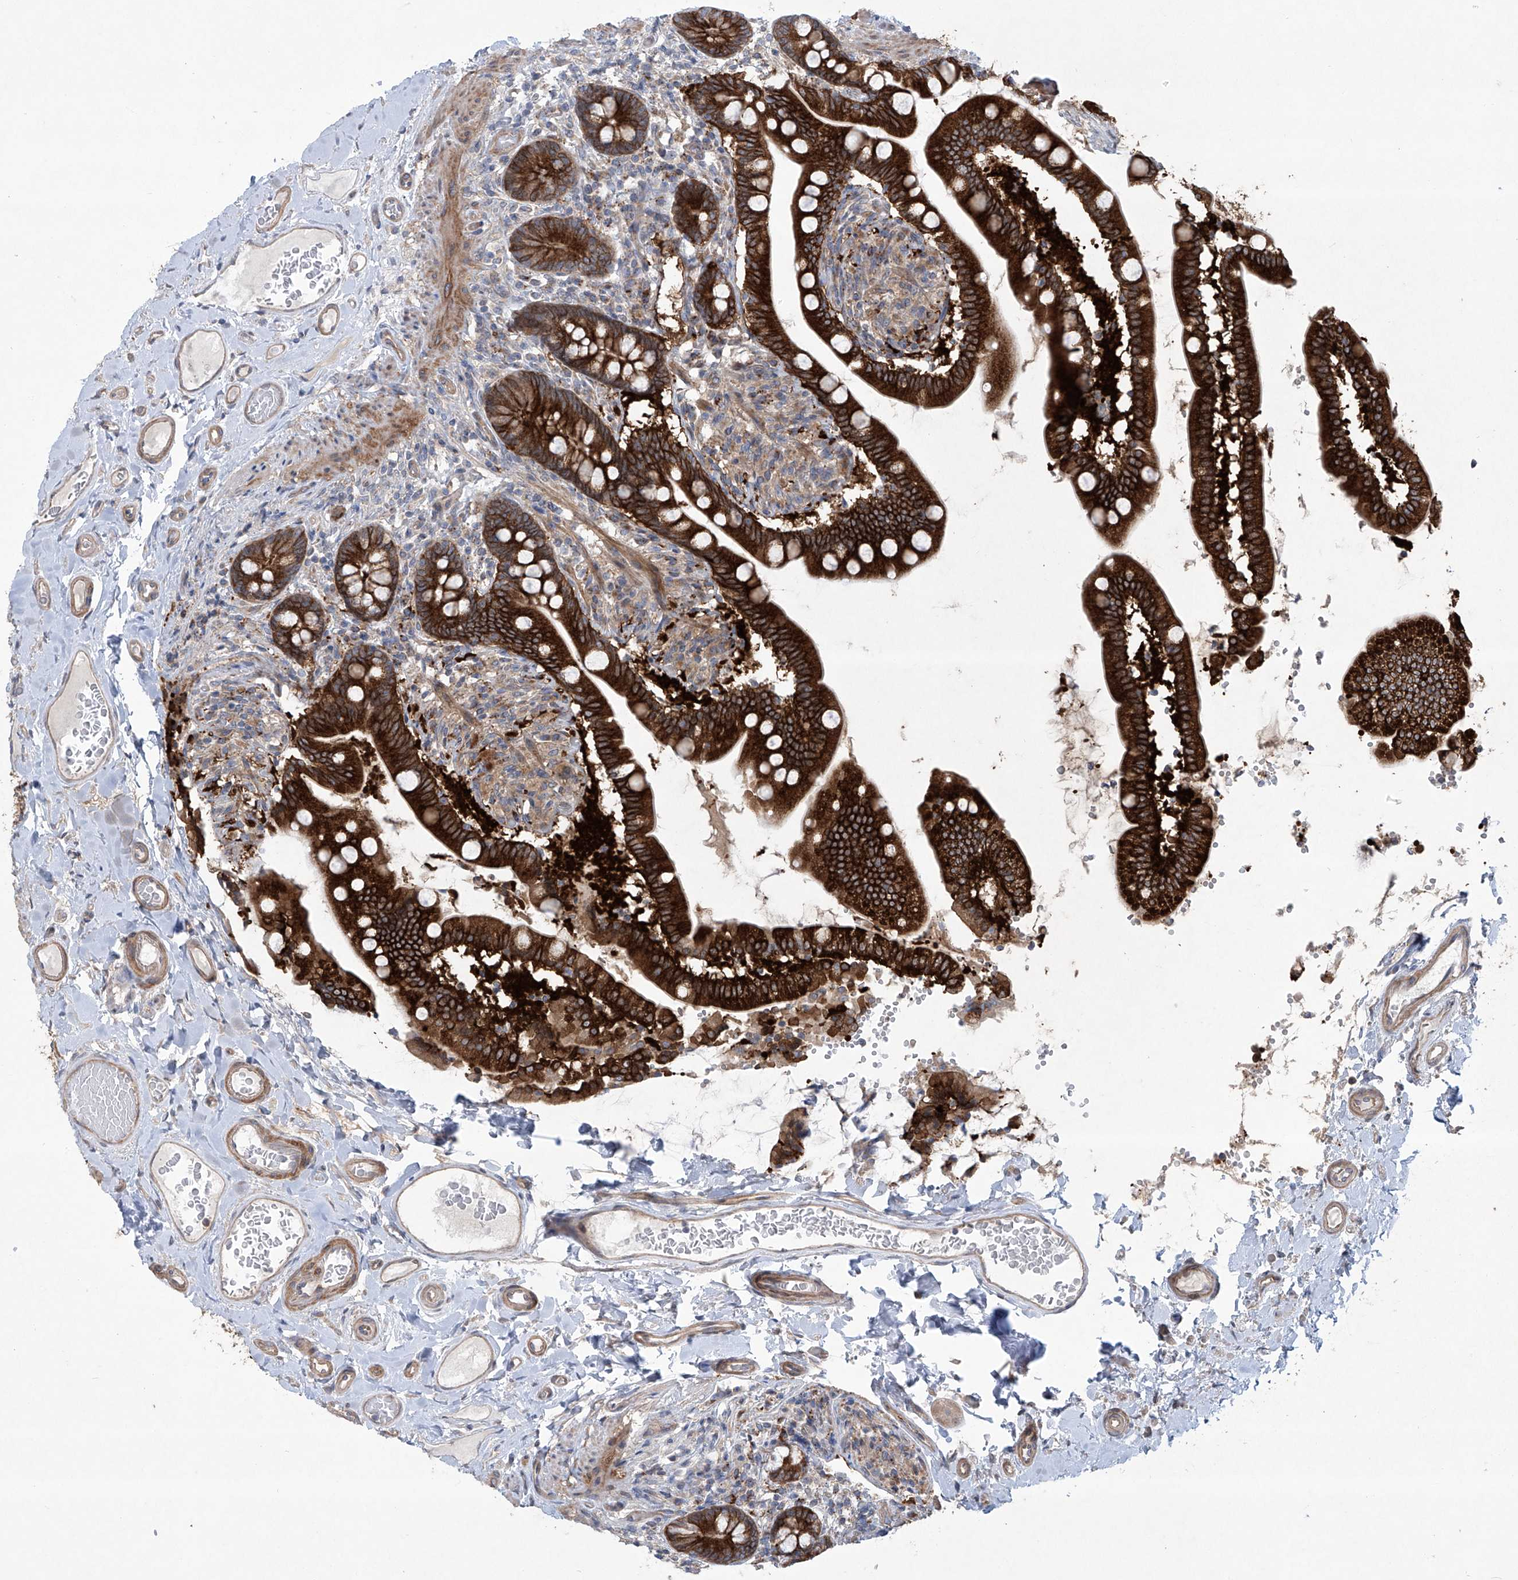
{"staining": {"intensity": "strong", "quantity": ">75%", "location": "cytoplasmic/membranous"}, "tissue": "small intestine", "cell_type": "Glandular cells", "image_type": "normal", "snomed": [{"axis": "morphology", "description": "Normal tissue, NOS"}, {"axis": "topography", "description": "Small intestine"}], "caption": "The image reveals staining of normal small intestine, revealing strong cytoplasmic/membranous protein expression (brown color) within glandular cells.", "gene": "KLC4", "patient": {"sex": "female", "age": 64}}